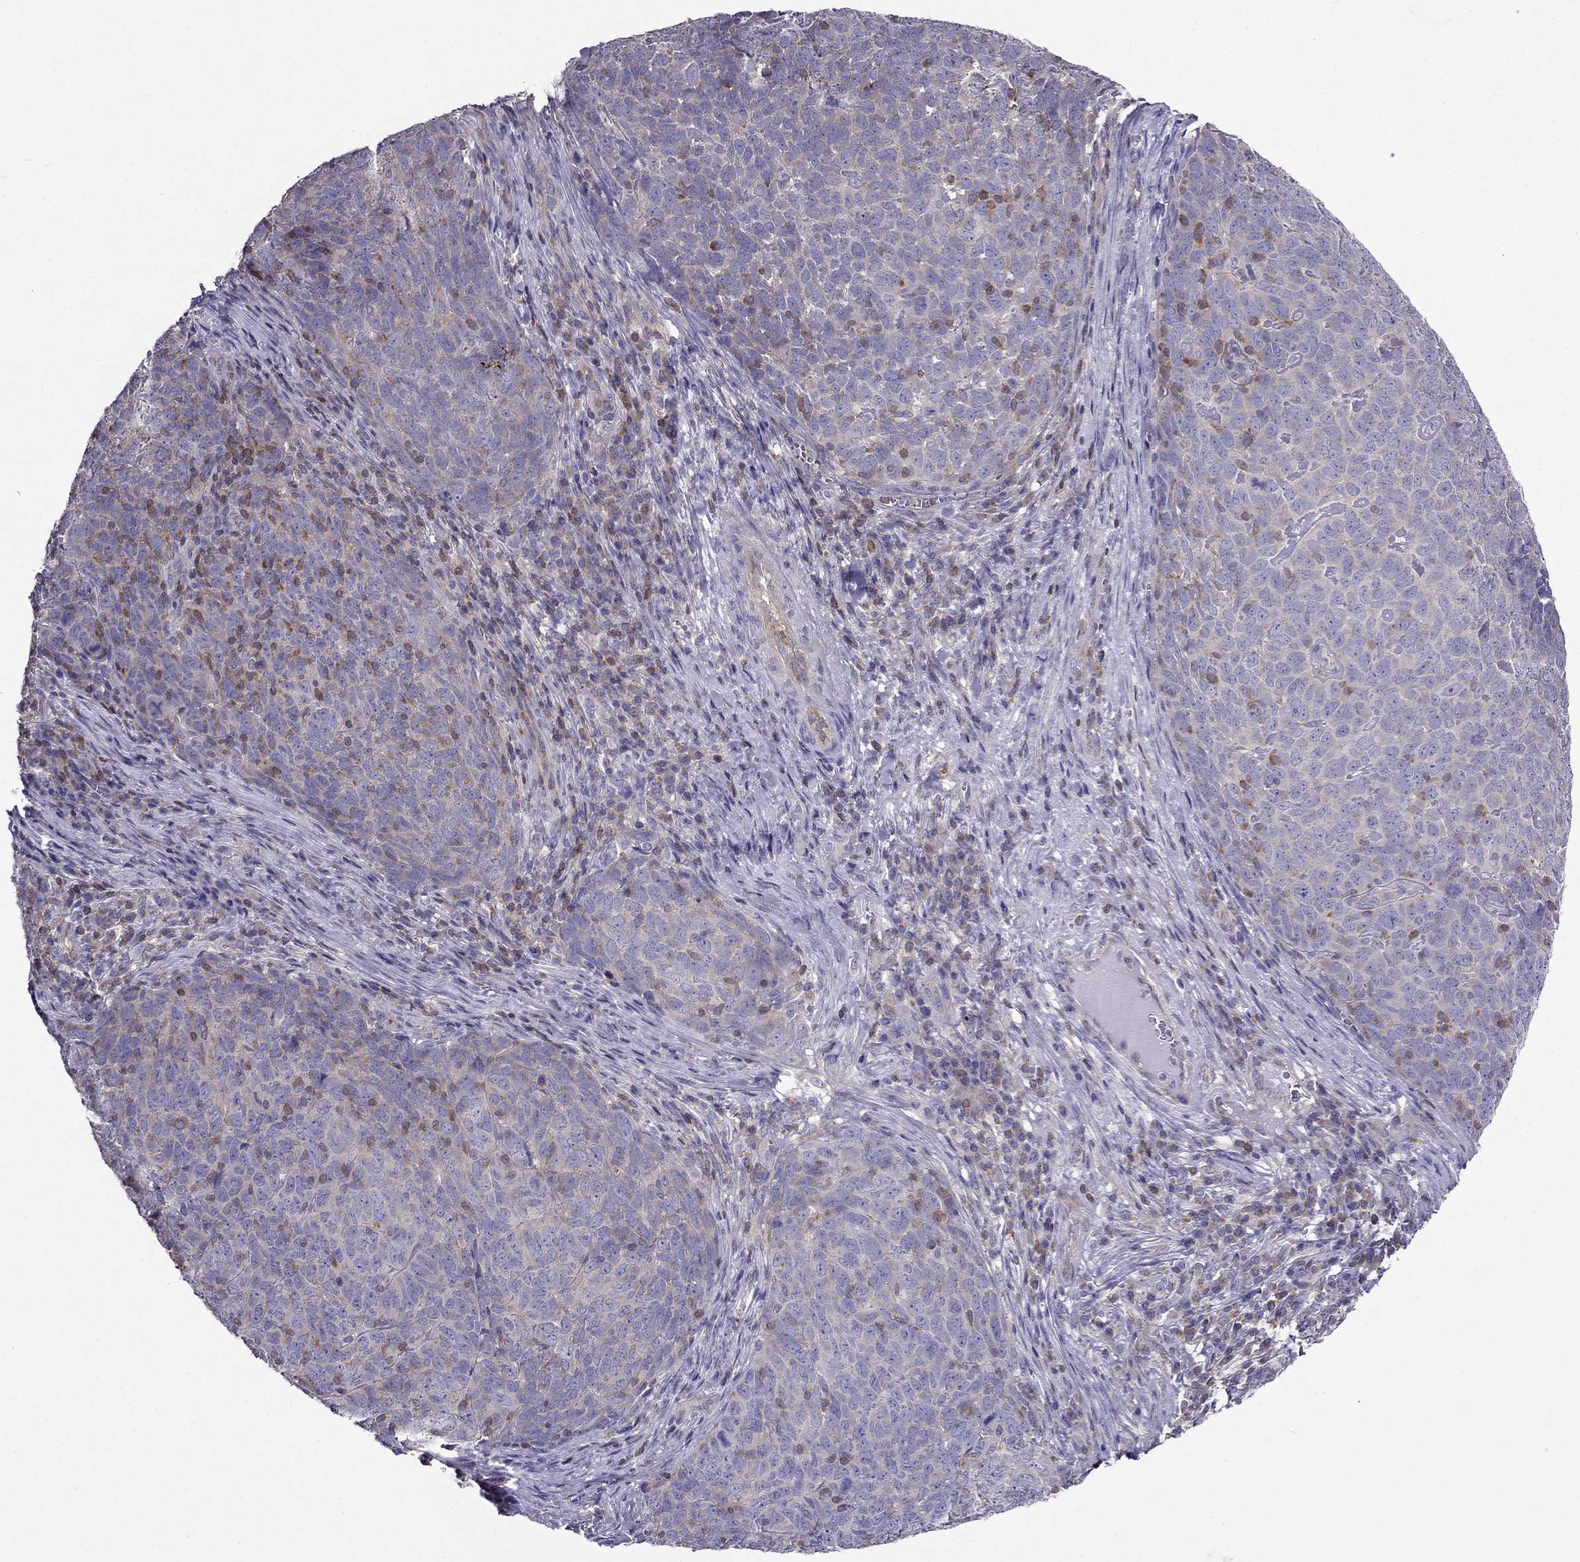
{"staining": {"intensity": "negative", "quantity": "none", "location": "none"}, "tissue": "skin cancer", "cell_type": "Tumor cells", "image_type": "cancer", "snomed": [{"axis": "morphology", "description": "Squamous cell carcinoma, NOS"}, {"axis": "topography", "description": "Skin"}, {"axis": "topography", "description": "Anal"}], "caption": "Skin cancer was stained to show a protein in brown. There is no significant staining in tumor cells. (Immunohistochemistry (ihc), brightfield microscopy, high magnification).", "gene": "AAK1", "patient": {"sex": "female", "age": 51}}